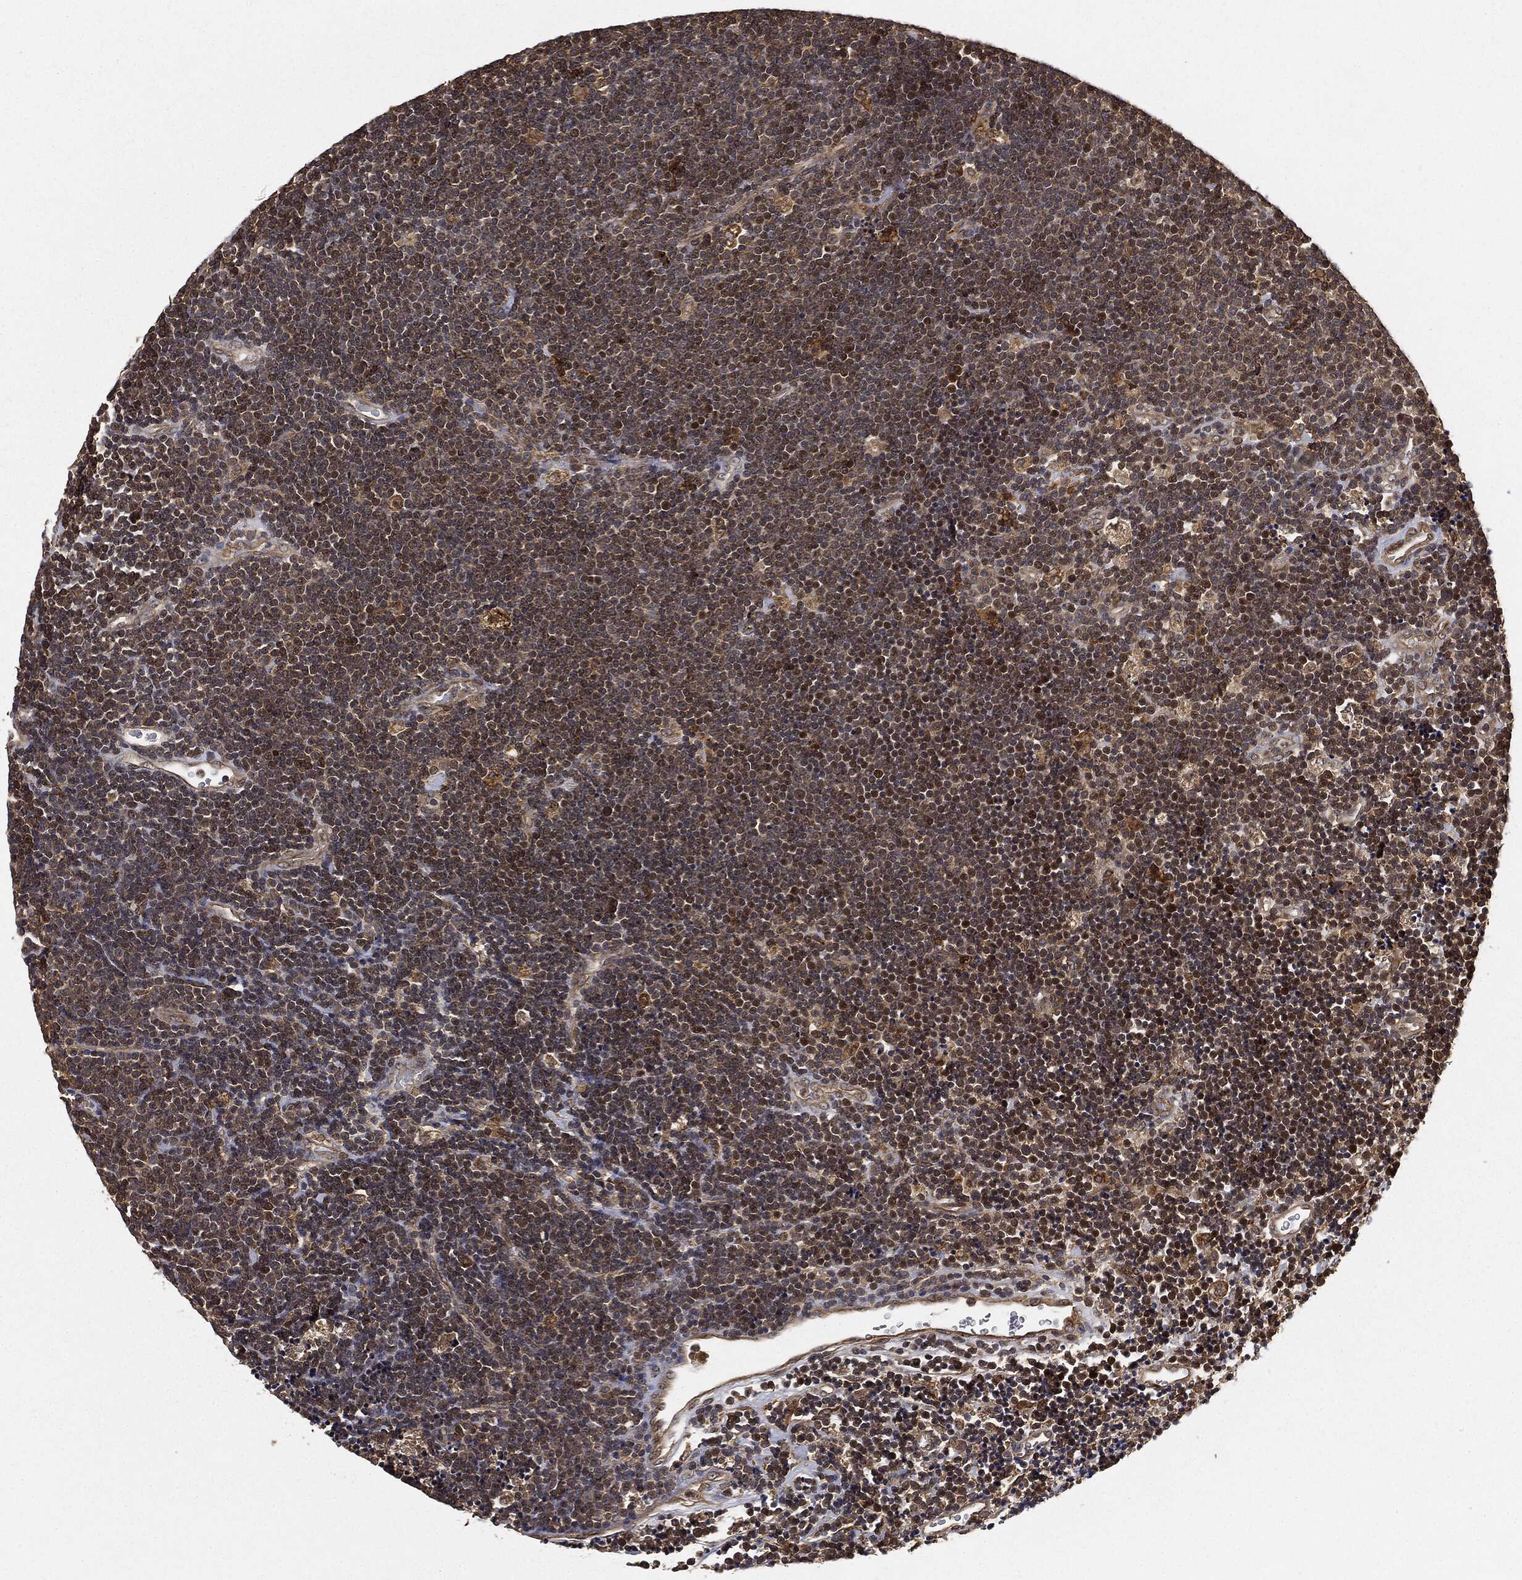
{"staining": {"intensity": "moderate", "quantity": ">75%", "location": "cytoplasmic/membranous"}, "tissue": "lymphoma", "cell_type": "Tumor cells", "image_type": "cancer", "snomed": [{"axis": "morphology", "description": "Malignant lymphoma, non-Hodgkin's type, Low grade"}, {"axis": "topography", "description": "Brain"}], "caption": "Moderate cytoplasmic/membranous positivity for a protein is identified in about >75% of tumor cells of malignant lymphoma, non-Hodgkin's type (low-grade) using immunohistochemistry.", "gene": "MIER2", "patient": {"sex": "female", "age": 66}}